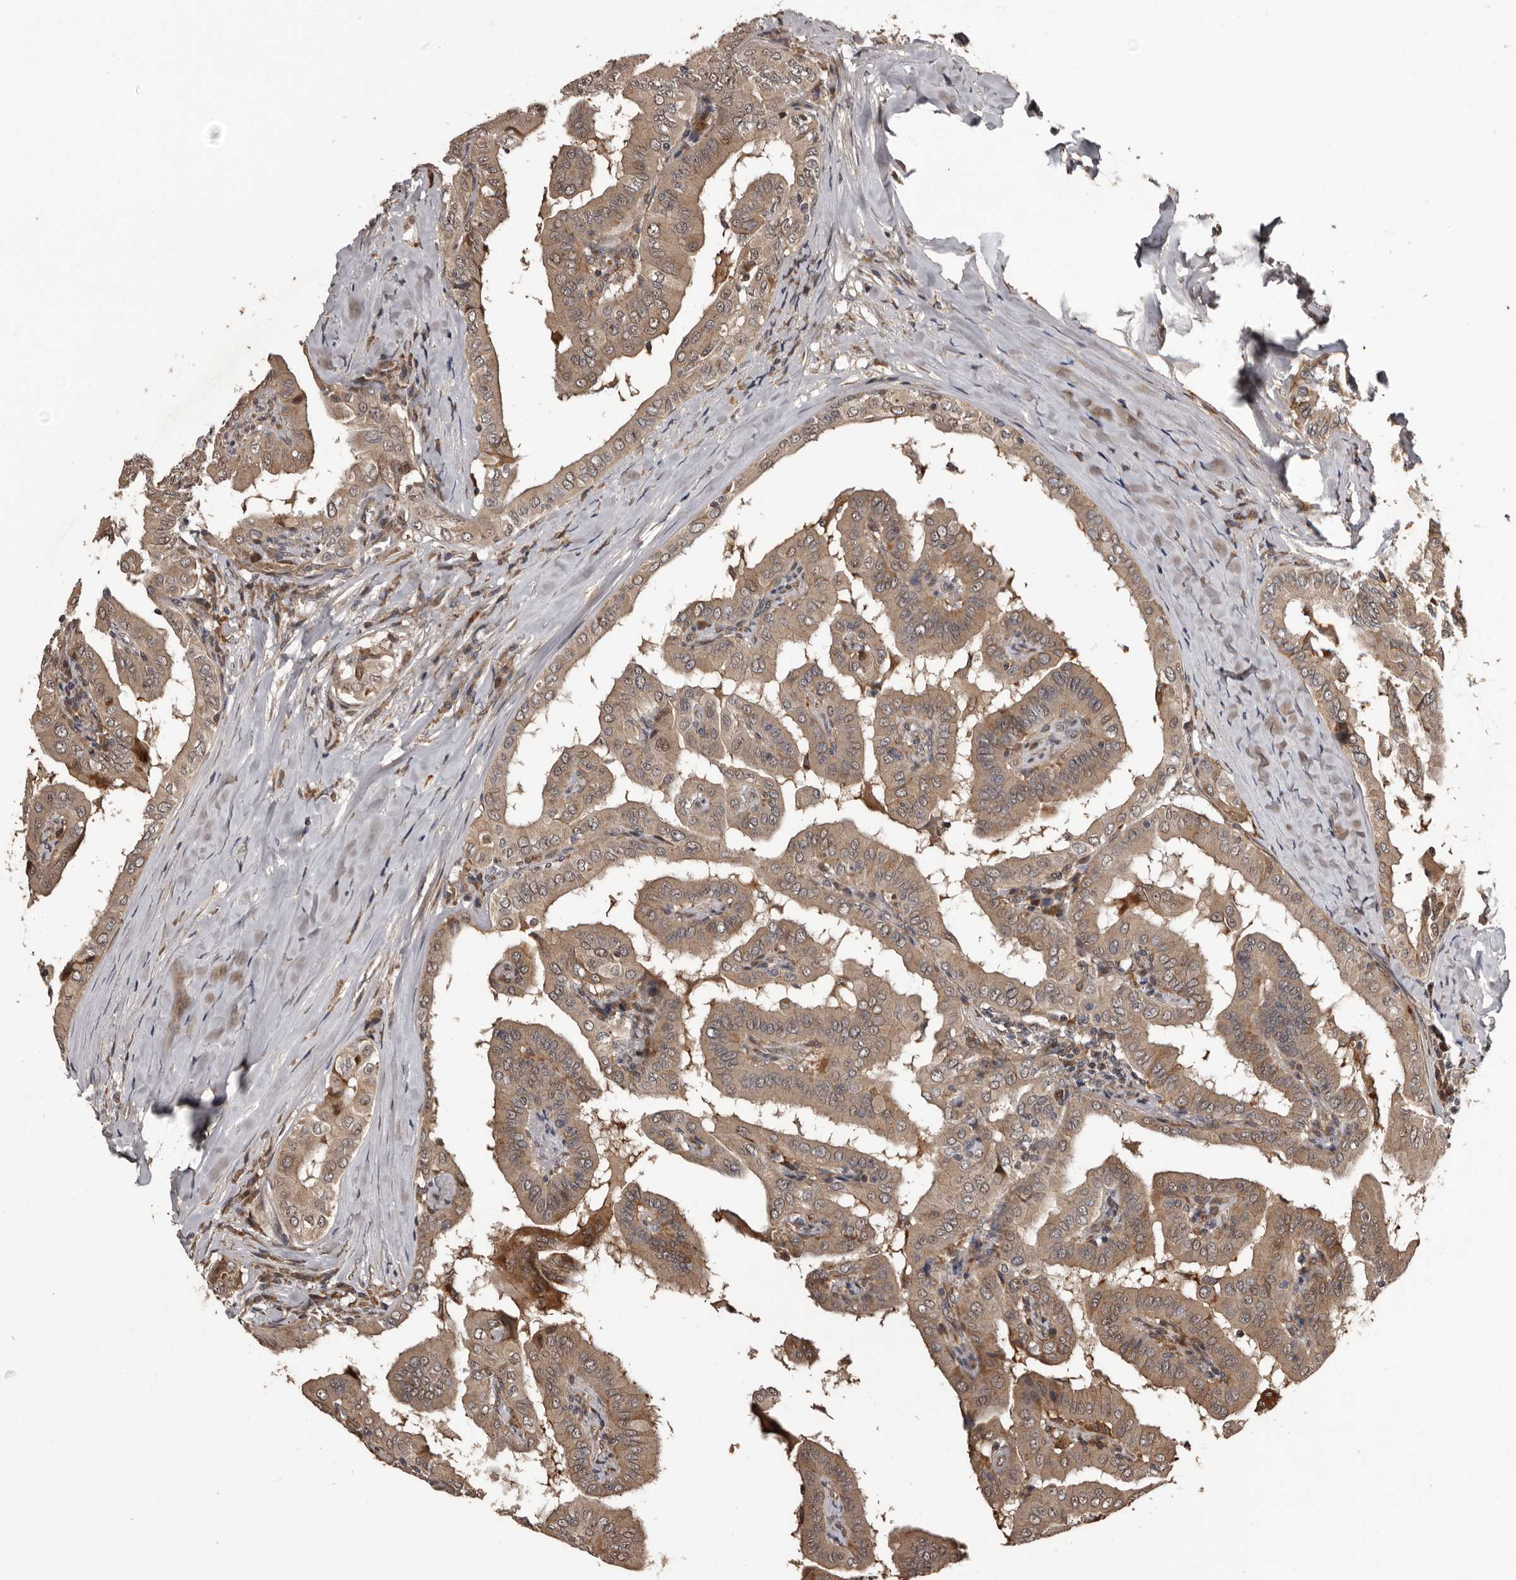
{"staining": {"intensity": "moderate", "quantity": ">75%", "location": "cytoplasmic/membranous"}, "tissue": "thyroid cancer", "cell_type": "Tumor cells", "image_type": "cancer", "snomed": [{"axis": "morphology", "description": "Papillary adenocarcinoma, NOS"}, {"axis": "topography", "description": "Thyroid gland"}], "caption": "Protein expression analysis of thyroid cancer demonstrates moderate cytoplasmic/membranous staining in about >75% of tumor cells.", "gene": "SERTAD4", "patient": {"sex": "male", "age": 33}}